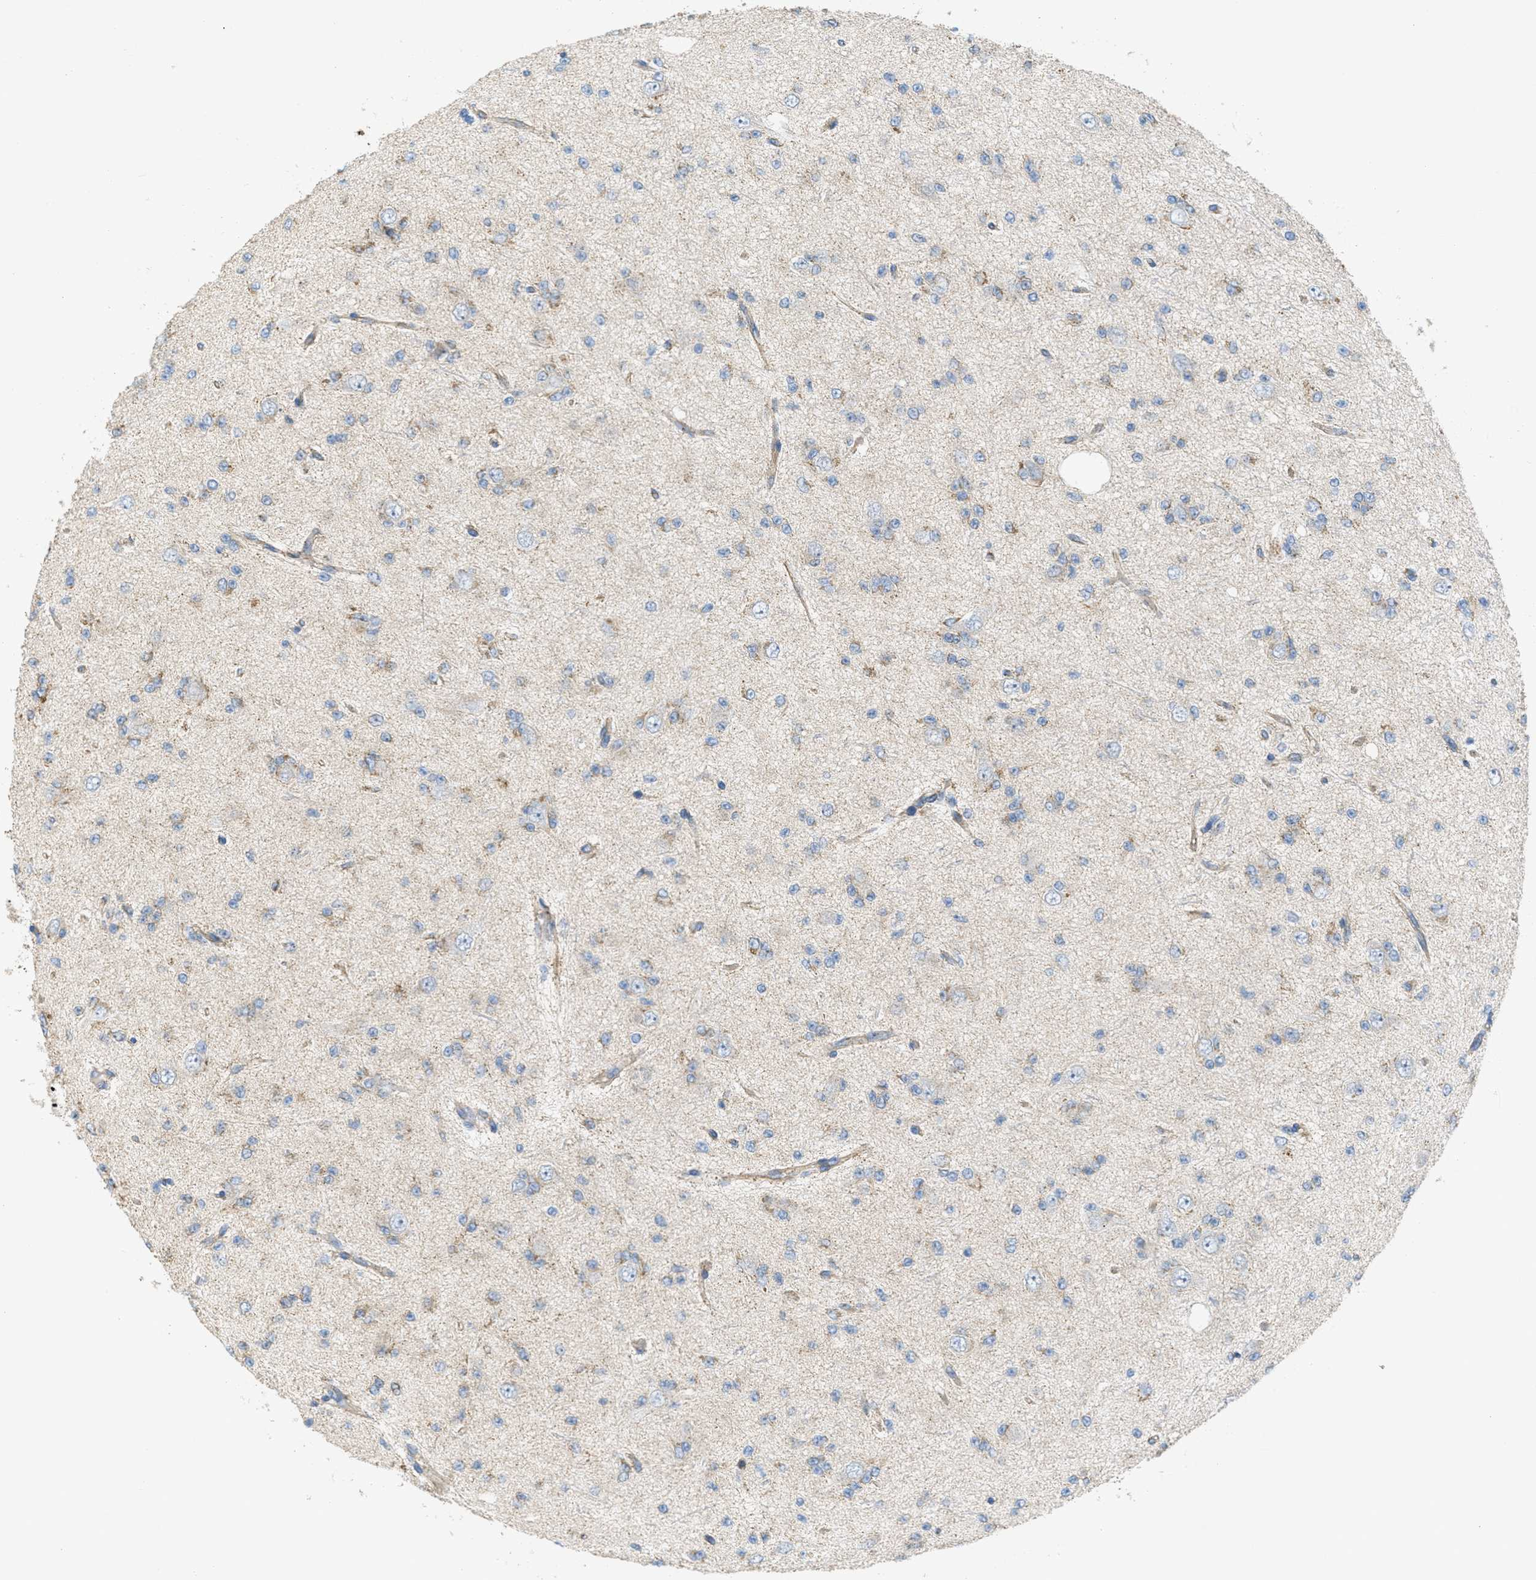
{"staining": {"intensity": "negative", "quantity": "none", "location": "none"}, "tissue": "glioma", "cell_type": "Tumor cells", "image_type": "cancer", "snomed": [{"axis": "morphology", "description": "Glioma, malignant, Low grade"}, {"axis": "topography", "description": "Brain"}], "caption": "This is a image of immunohistochemistry (IHC) staining of low-grade glioma (malignant), which shows no positivity in tumor cells.", "gene": "BTN3A1", "patient": {"sex": "male", "age": 38}}